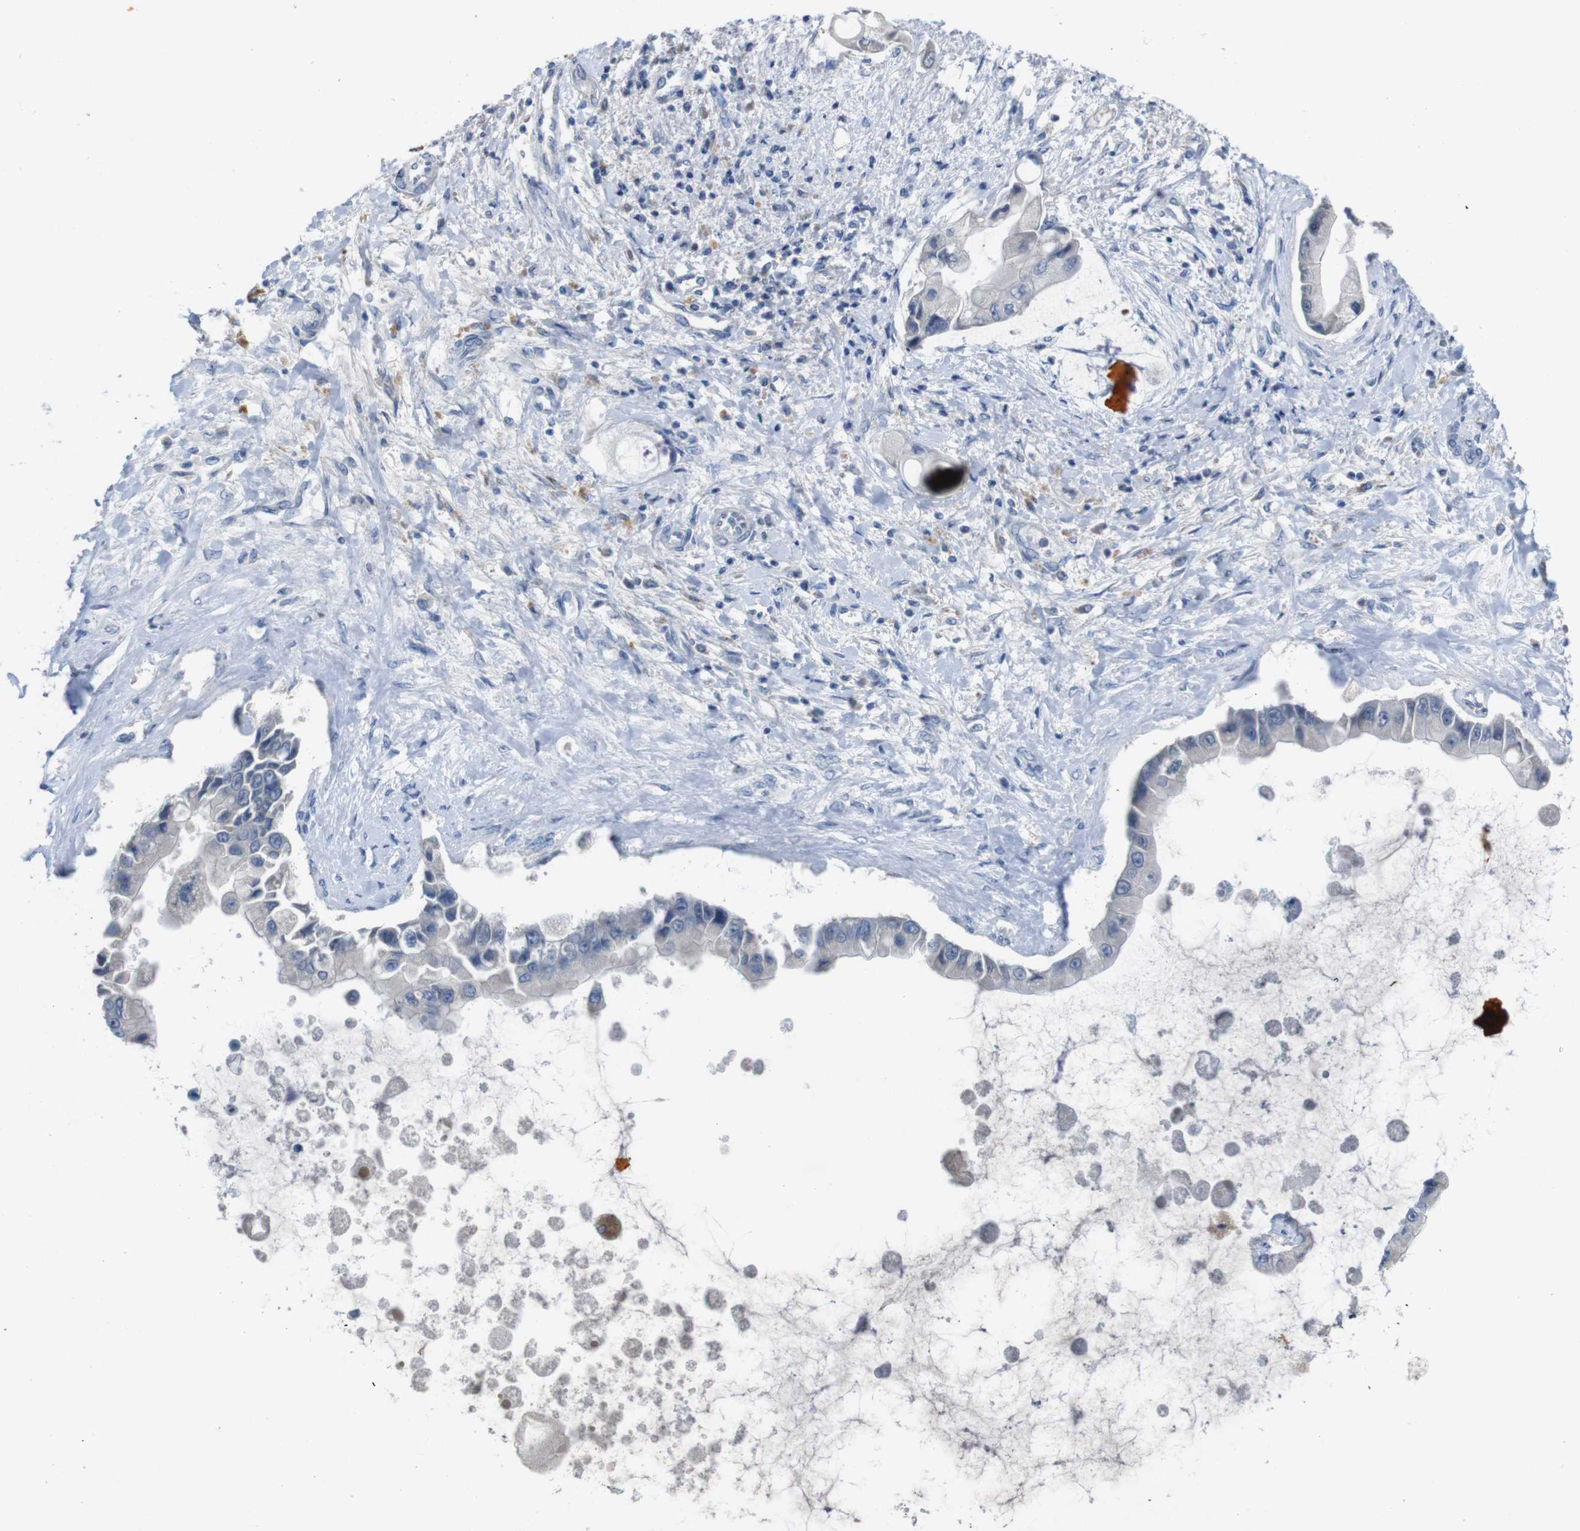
{"staining": {"intensity": "negative", "quantity": "none", "location": "none"}, "tissue": "liver cancer", "cell_type": "Tumor cells", "image_type": "cancer", "snomed": [{"axis": "morphology", "description": "Cholangiocarcinoma"}, {"axis": "topography", "description": "Liver"}], "caption": "The micrograph demonstrates no staining of tumor cells in liver cancer (cholangiocarcinoma).", "gene": "SLC2A8", "patient": {"sex": "male", "age": 50}}